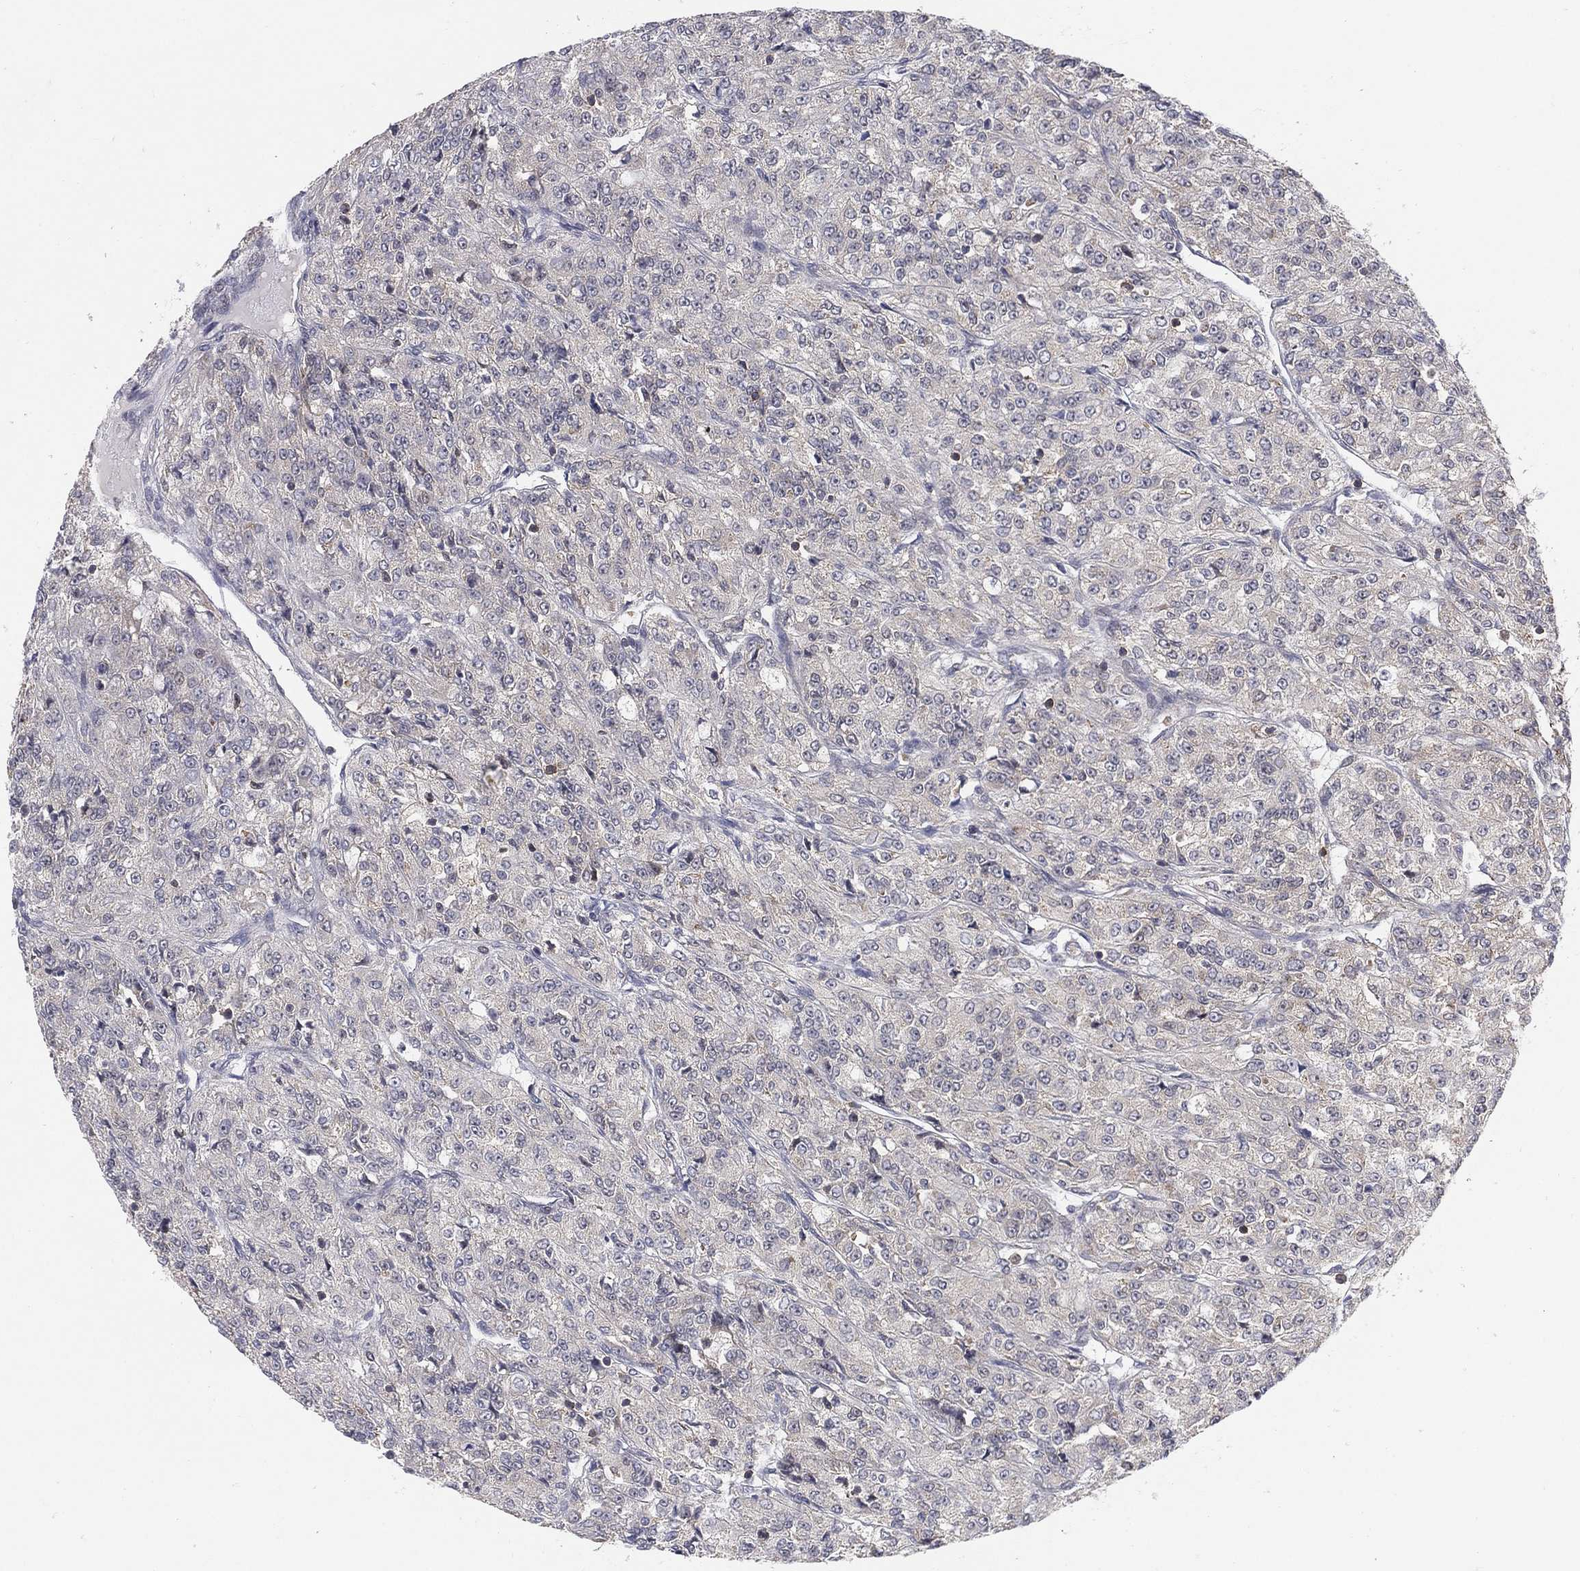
{"staining": {"intensity": "negative", "quantity": "none", "location": "none"}, "tissue": "renal cancer", "cell_type": "Tumor cells", "image_type": "cancer", "snomed": [{"axis": "morphology", "description": "Adenocarcinoma, NOS"}, {"axis": "topography", "description": "Kidney"}], "caption": "Protein analysis of adenocarcinoma (renal) demonstrates no significant expression in tumor cells. (DAB (3,3'-diaminobenzidine) IHC, high magnification).", "gene": "TMTC4", "patient": {"sex": "female", "age": 63}}